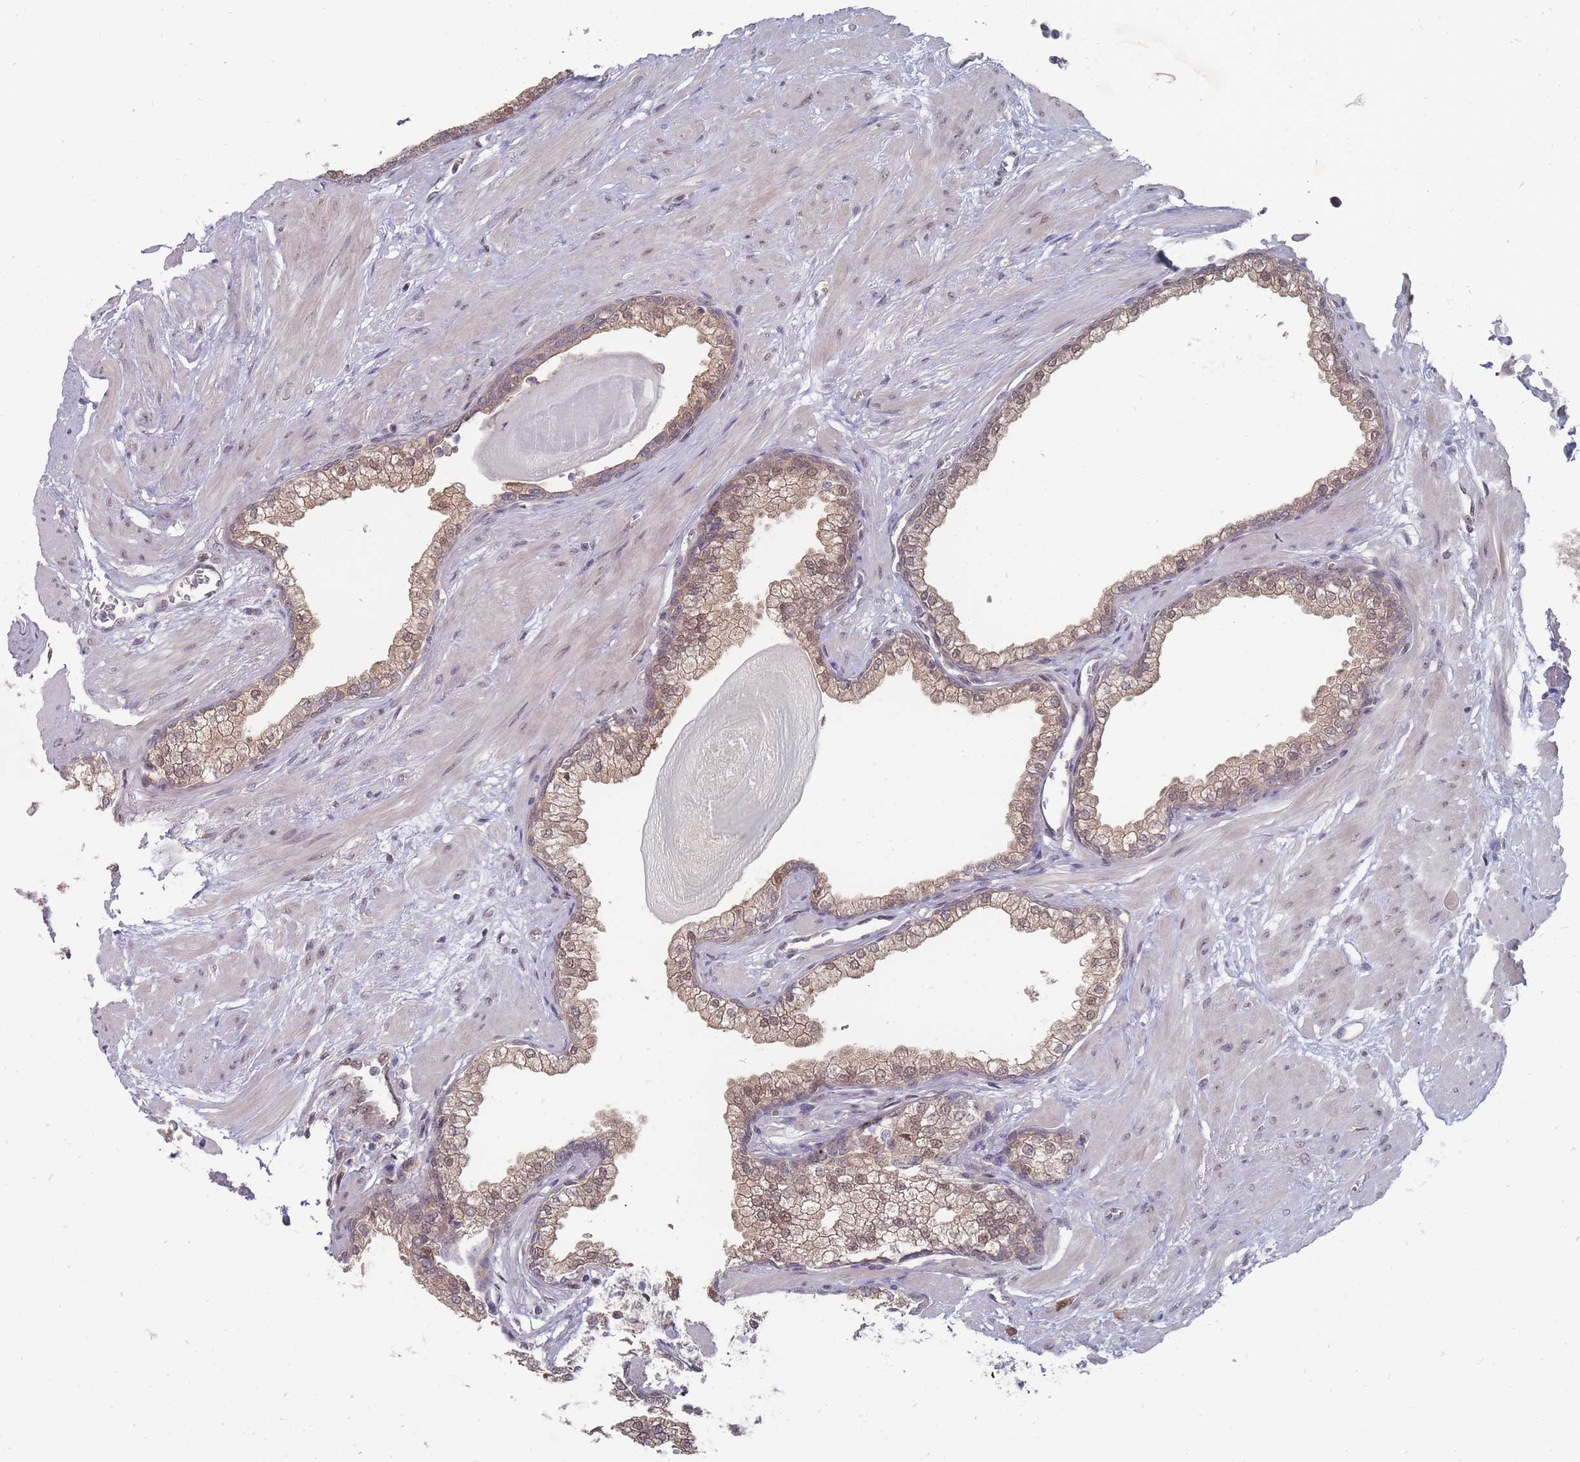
{"staining": {"intensity": "moderate", "quantity": ">75%", "location": "cytoplasmic/membranous,nuclear"}, "tissue": "prostate", "cell_type": "Glandular cells", "image_type": "normal", "snomed": [{"axis": "morphology", "description": "Normal tissue, NOS"}, {"axis": "topography", "description": "Prostate"}], "caption": "Immunohistochemistry (IHC) (DAB (3,3'-diaminobenzidine)) staining of benign human prostate reveals moderate cytoplasmic/membranous,nuclear protein positivity in approximately >75% of glandular cells. The staining was performed using DAB to visualize the protein expression in brown, while the nuclei were stained in blue with hematoxylin (Magnification: 20x).", "gene": "NKD1", "patient": {"sex": "male", "age": 57}}